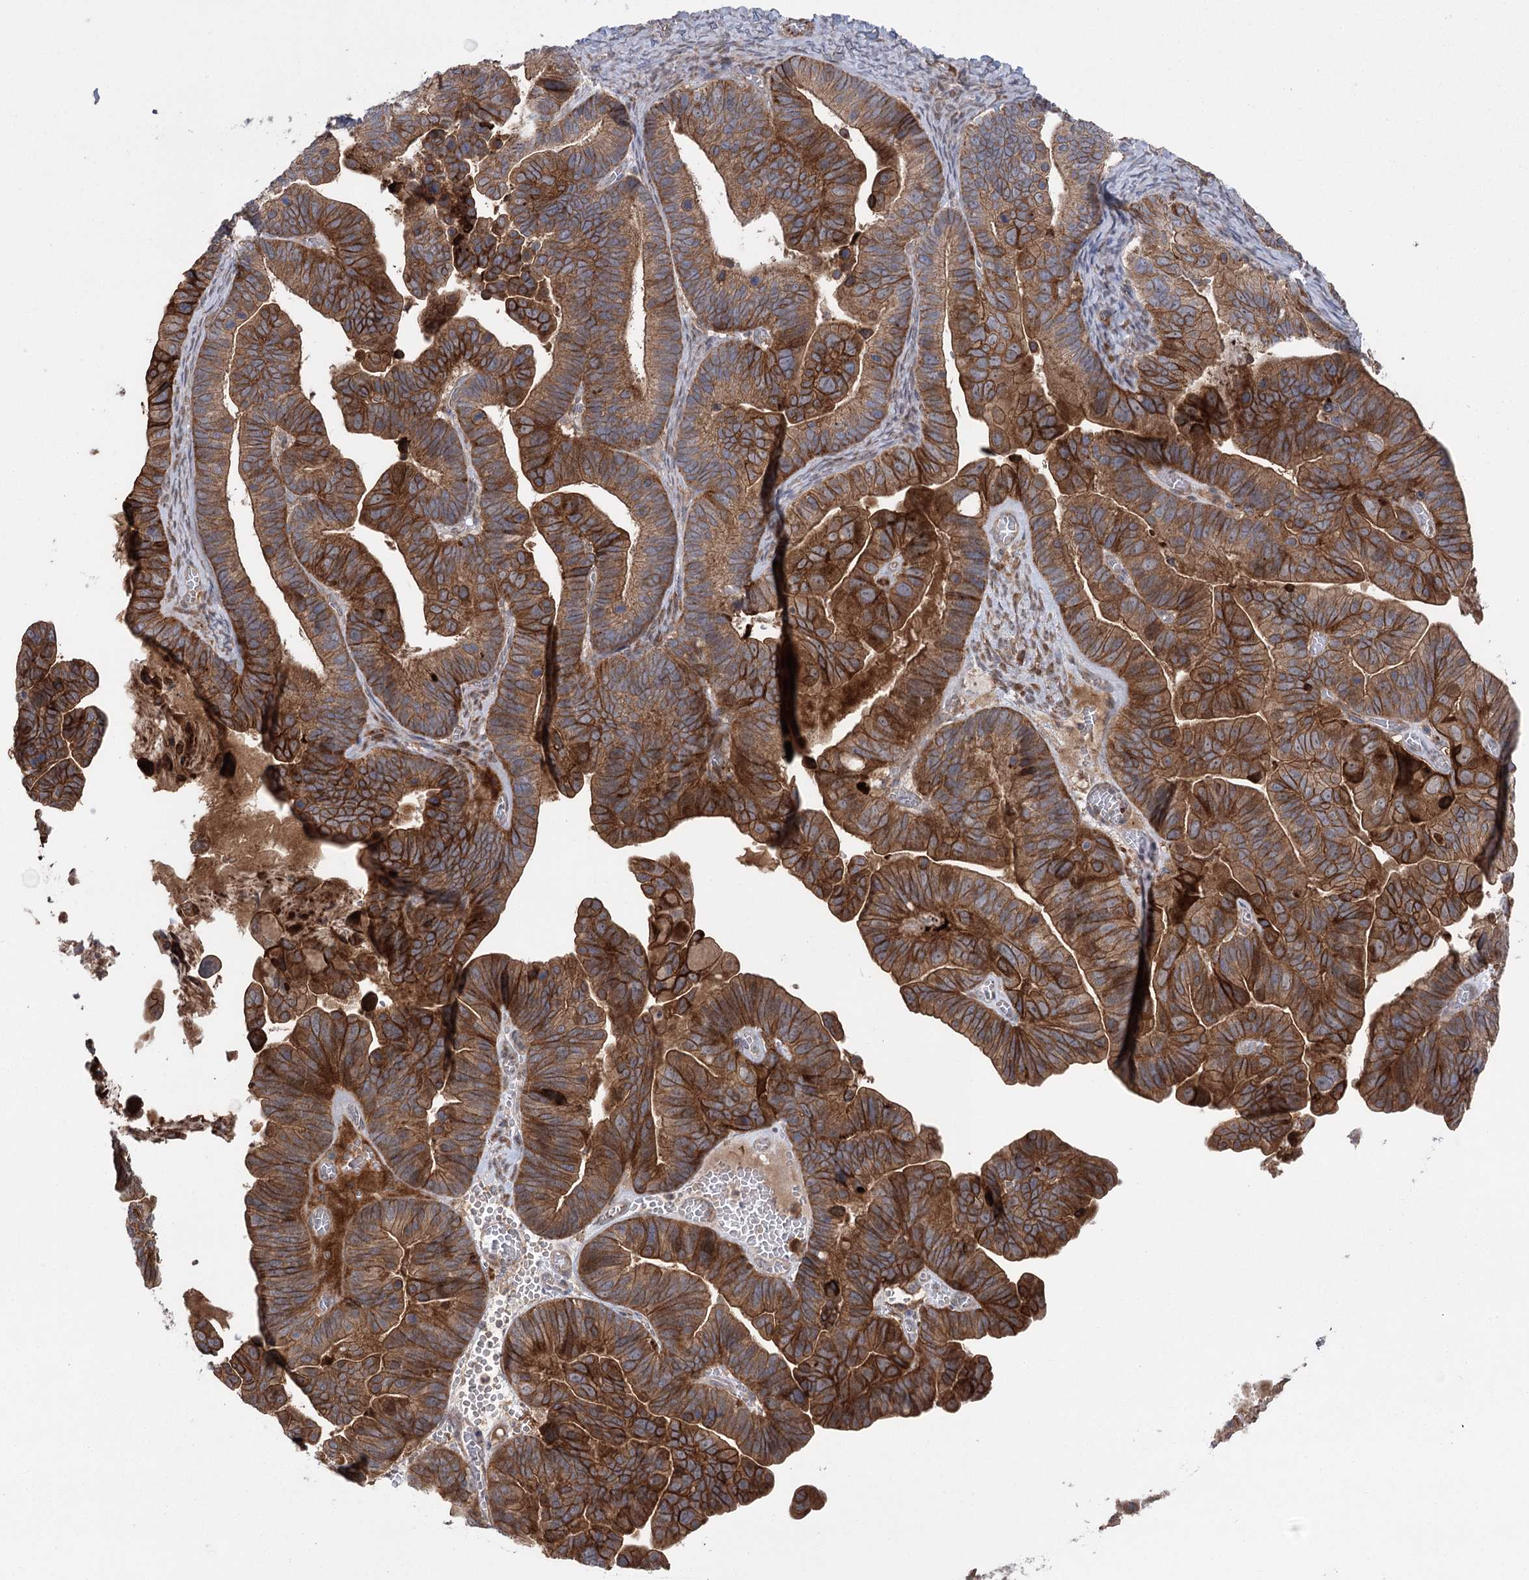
{"staining": {"intensity": "strong", "quantity": ">75%", "location": "cytoplasmic/membranous"}, "tissue": "ovarian cancer", "cell_type": "Tumor cells", "image_type": "cancer", "snomed": [{"axis": "morphology", "description": "Cystadenocarcinoma, serous, NOS"}, {"axis": "topography", "description": "Ovary"}], "caption": "About >75% of tumor cells in ovarian serous cystadenocarcinoma exhibit strong cytoplasmic/membranous protein expression as visualized by brown immunohistochemical staining.", "gene": "KCNN2", "patient": {"sex": "female", "age": 56}}